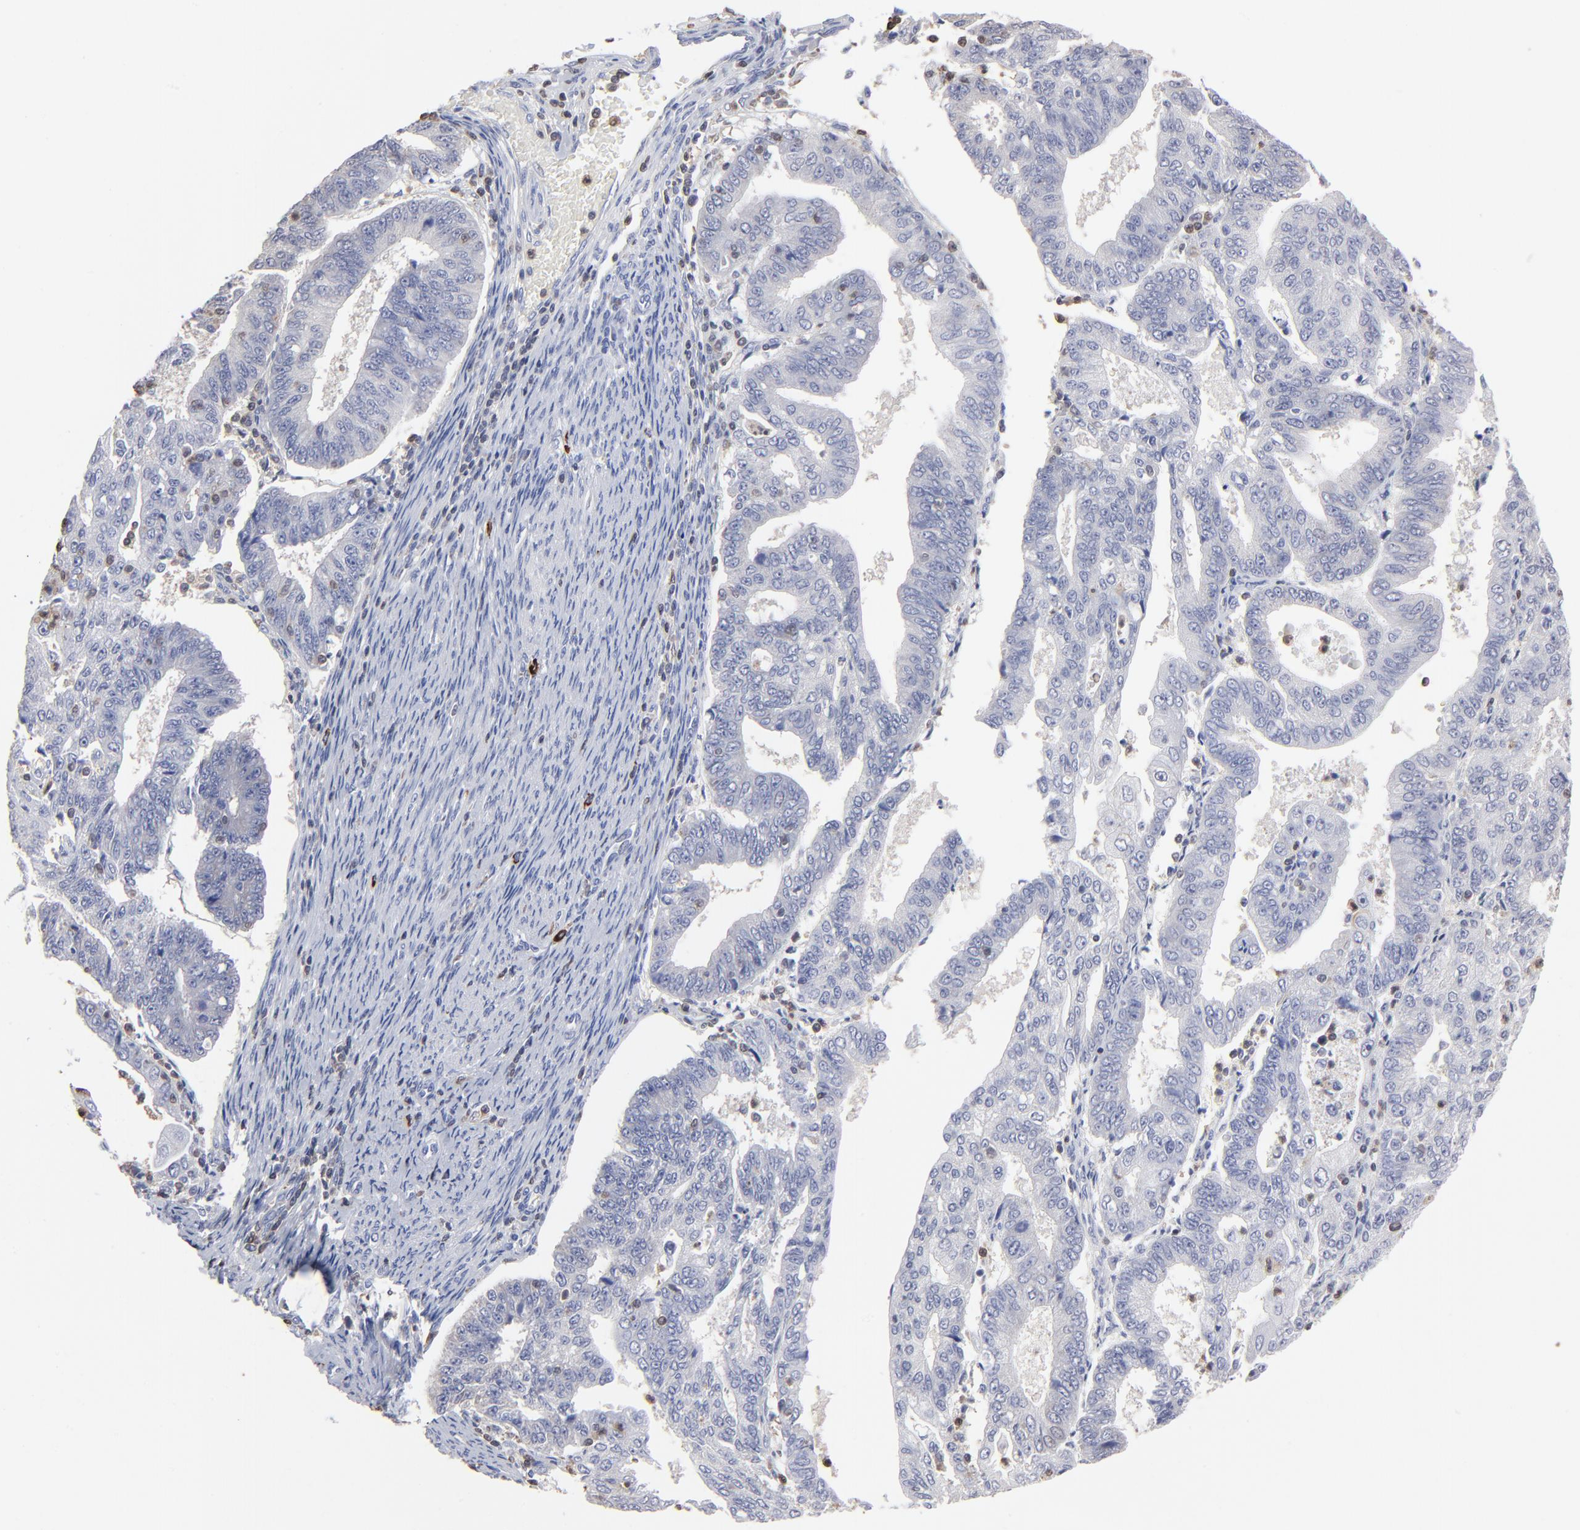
{"staining": {"intensity": "negative", "quantity": "none", "location": "none"}, "tissue": "endometrial cancer", "cell_type": "Tumor cells", "image_type": "cancer", "snomed": [{"axis": "morphology", "description": "Adenocarcinoma, NOS"}, {"axis": "topography", "description": "Endometrium"}], "caption": "Image shows no significant protein staining in tumor cells of endometrial cancer (adenocarcinoma).", "gene": "TBXT", "patient": {"sex": "female", "age": 56}}